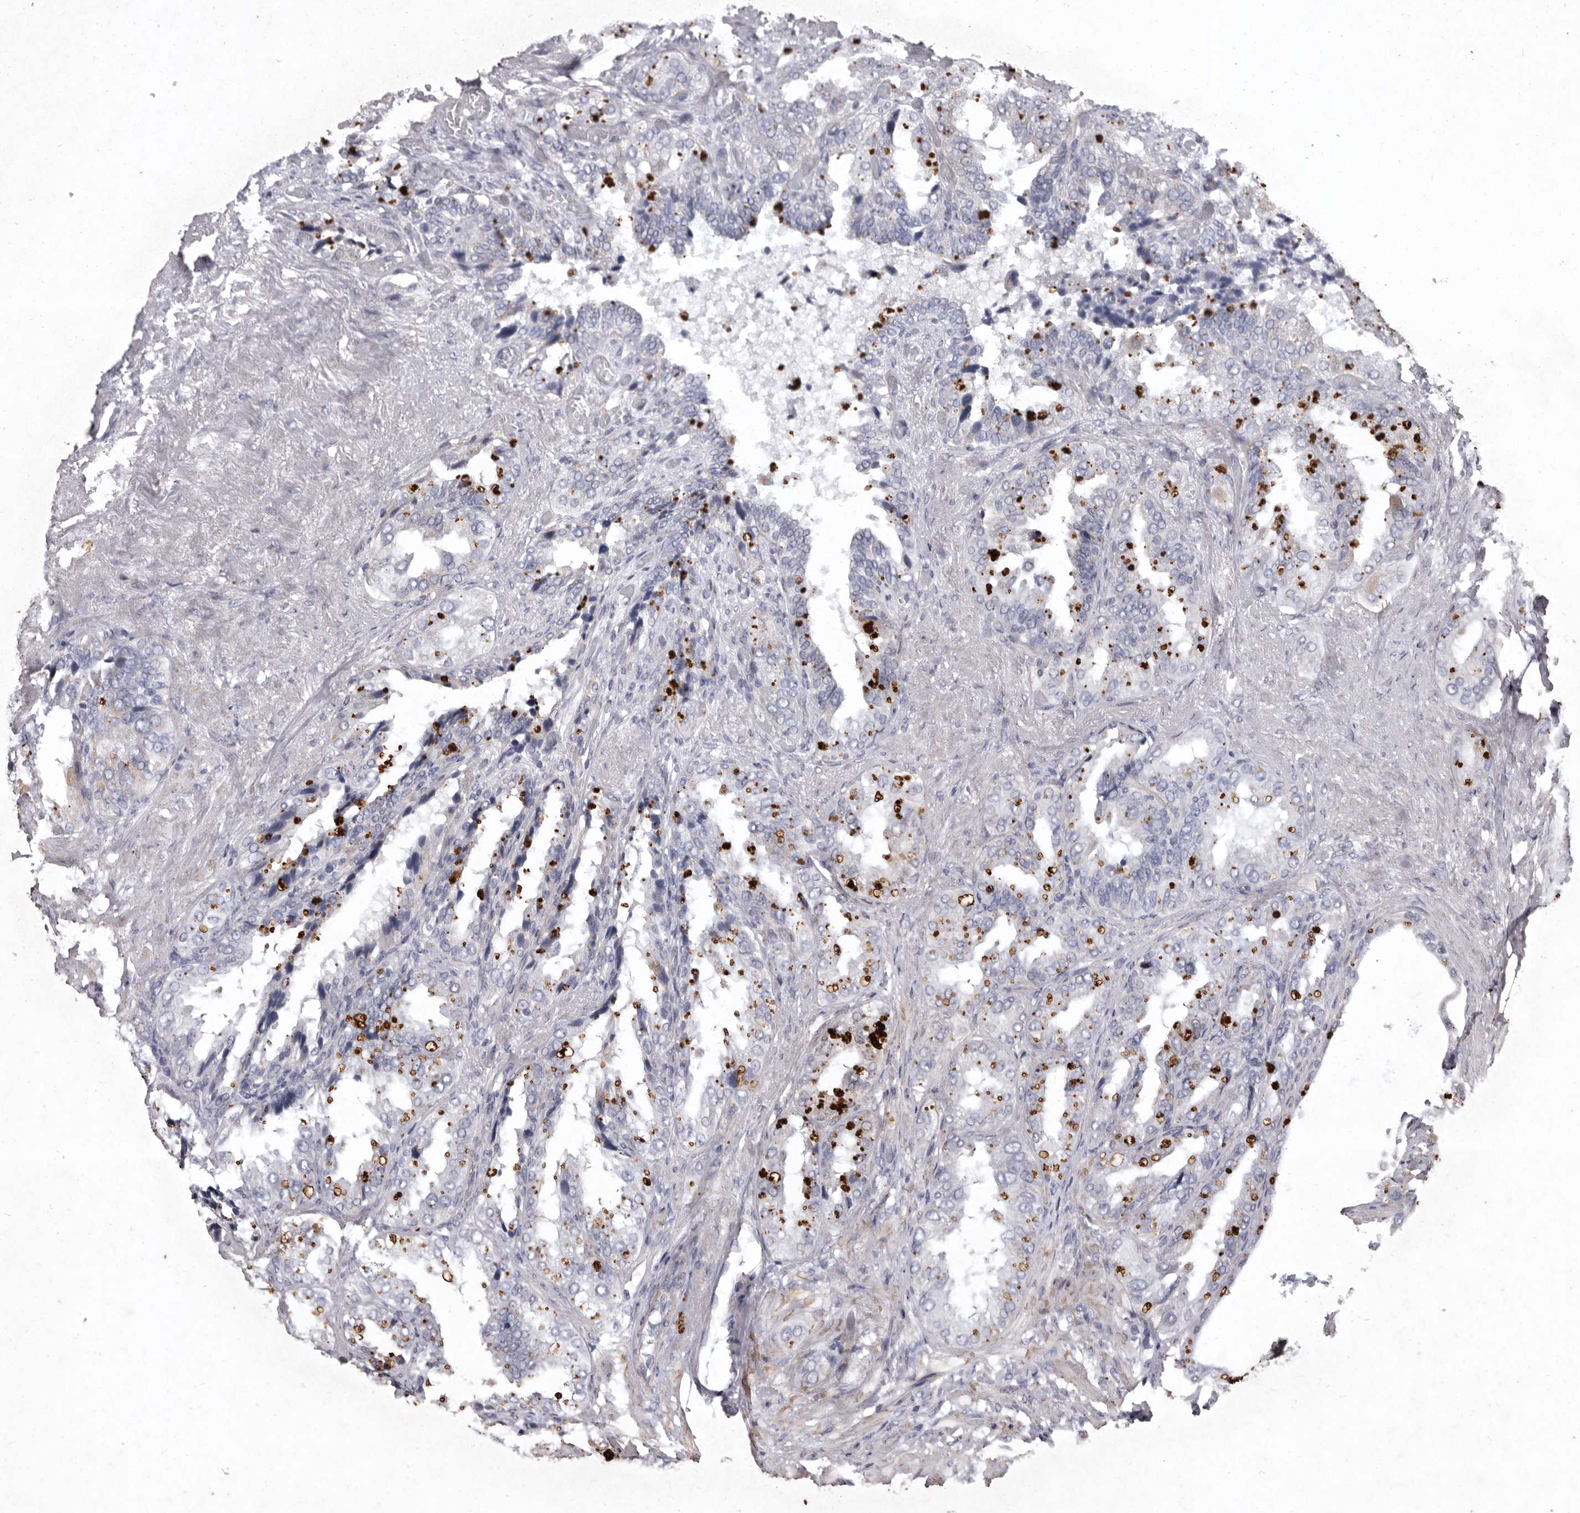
{"staining": {"intensity": "moderate", "quantity": "25%-75%", "location": "cytoplasmic/membranous"}, "tissue": "seminal vesicle", "cell_type": "Glandular cells", "image_type": "normal", "snomed": [{"axis": "morphology", "description": "Normal tissue, NOS"}, {"axis": "topography", "description": "Seminal veicle"}, {"axis": "topography", "description": "Peripheral nerve tissue"}], "caption": "The photomicrograph displays immunohistochemical staining of normal seminal vesicle. There is moderate cytoplasmic/membranous positivity is appreciated in approximately 25%-75% of glandular cells. Nuclei are stained in blue.", "gene": "NKAIN4", "patient": {"sex": "male", "age": 63}}